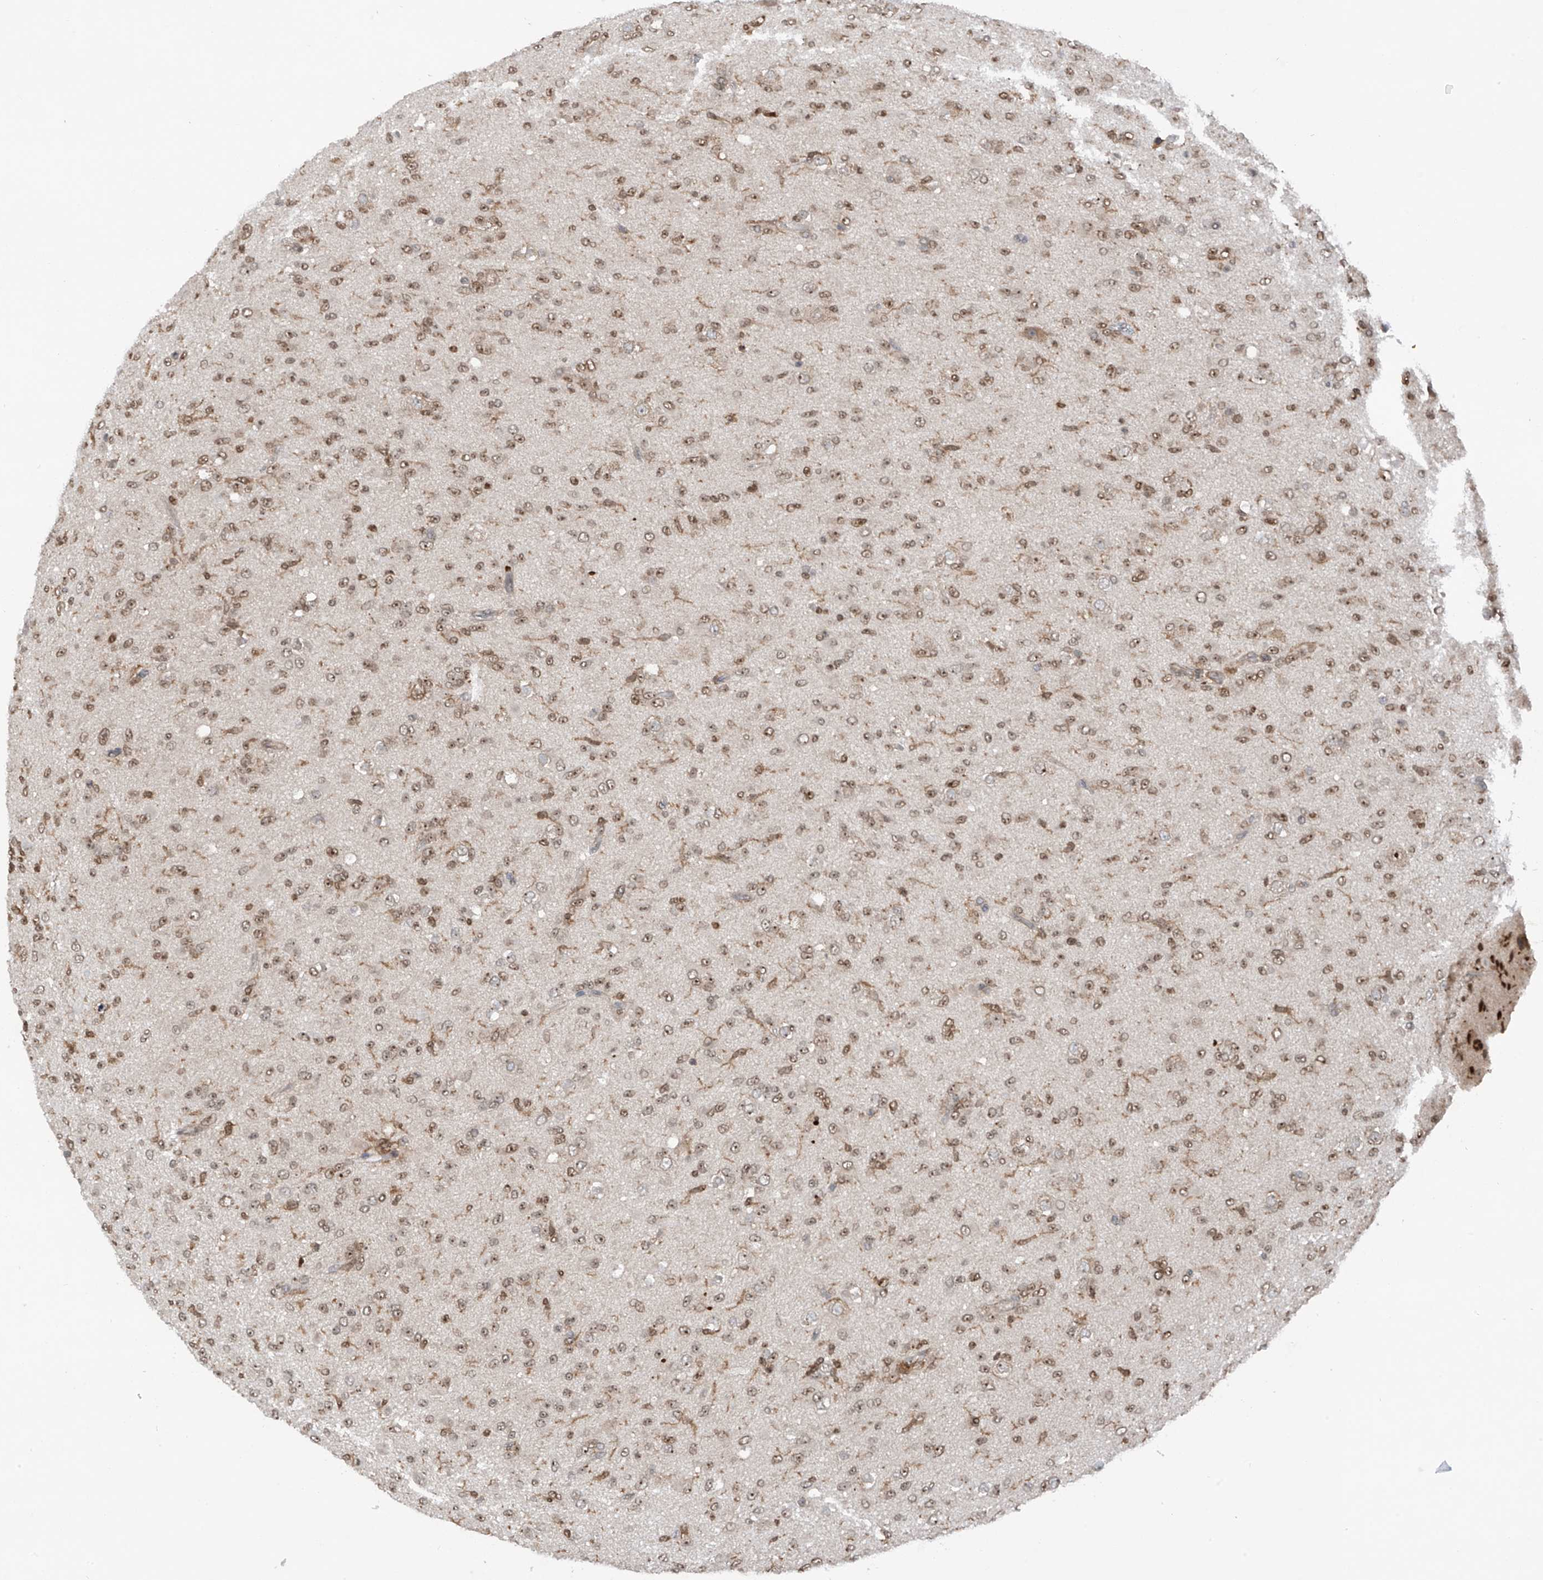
{"staining": {"intensity": "moderate", "quantity": "25%-75%", "location": "nuclear"}, "tissue": "glioma", "cell_type": "Tumor cells", "image_type": "cancer", "snomed": [{"axis": "morphology", "description": "Glioma, malignant, Low grade"}, {"axis": "topography", "description": "Brain"}], "caption": "Brown immunohistochemical staining in human malignant glioma (low-grade) reveals moderate nuclear positivity in about 25%-75% of tumor cells.", "gene": "REPIN1", "patient": {"sex": "male", "age": 65}}